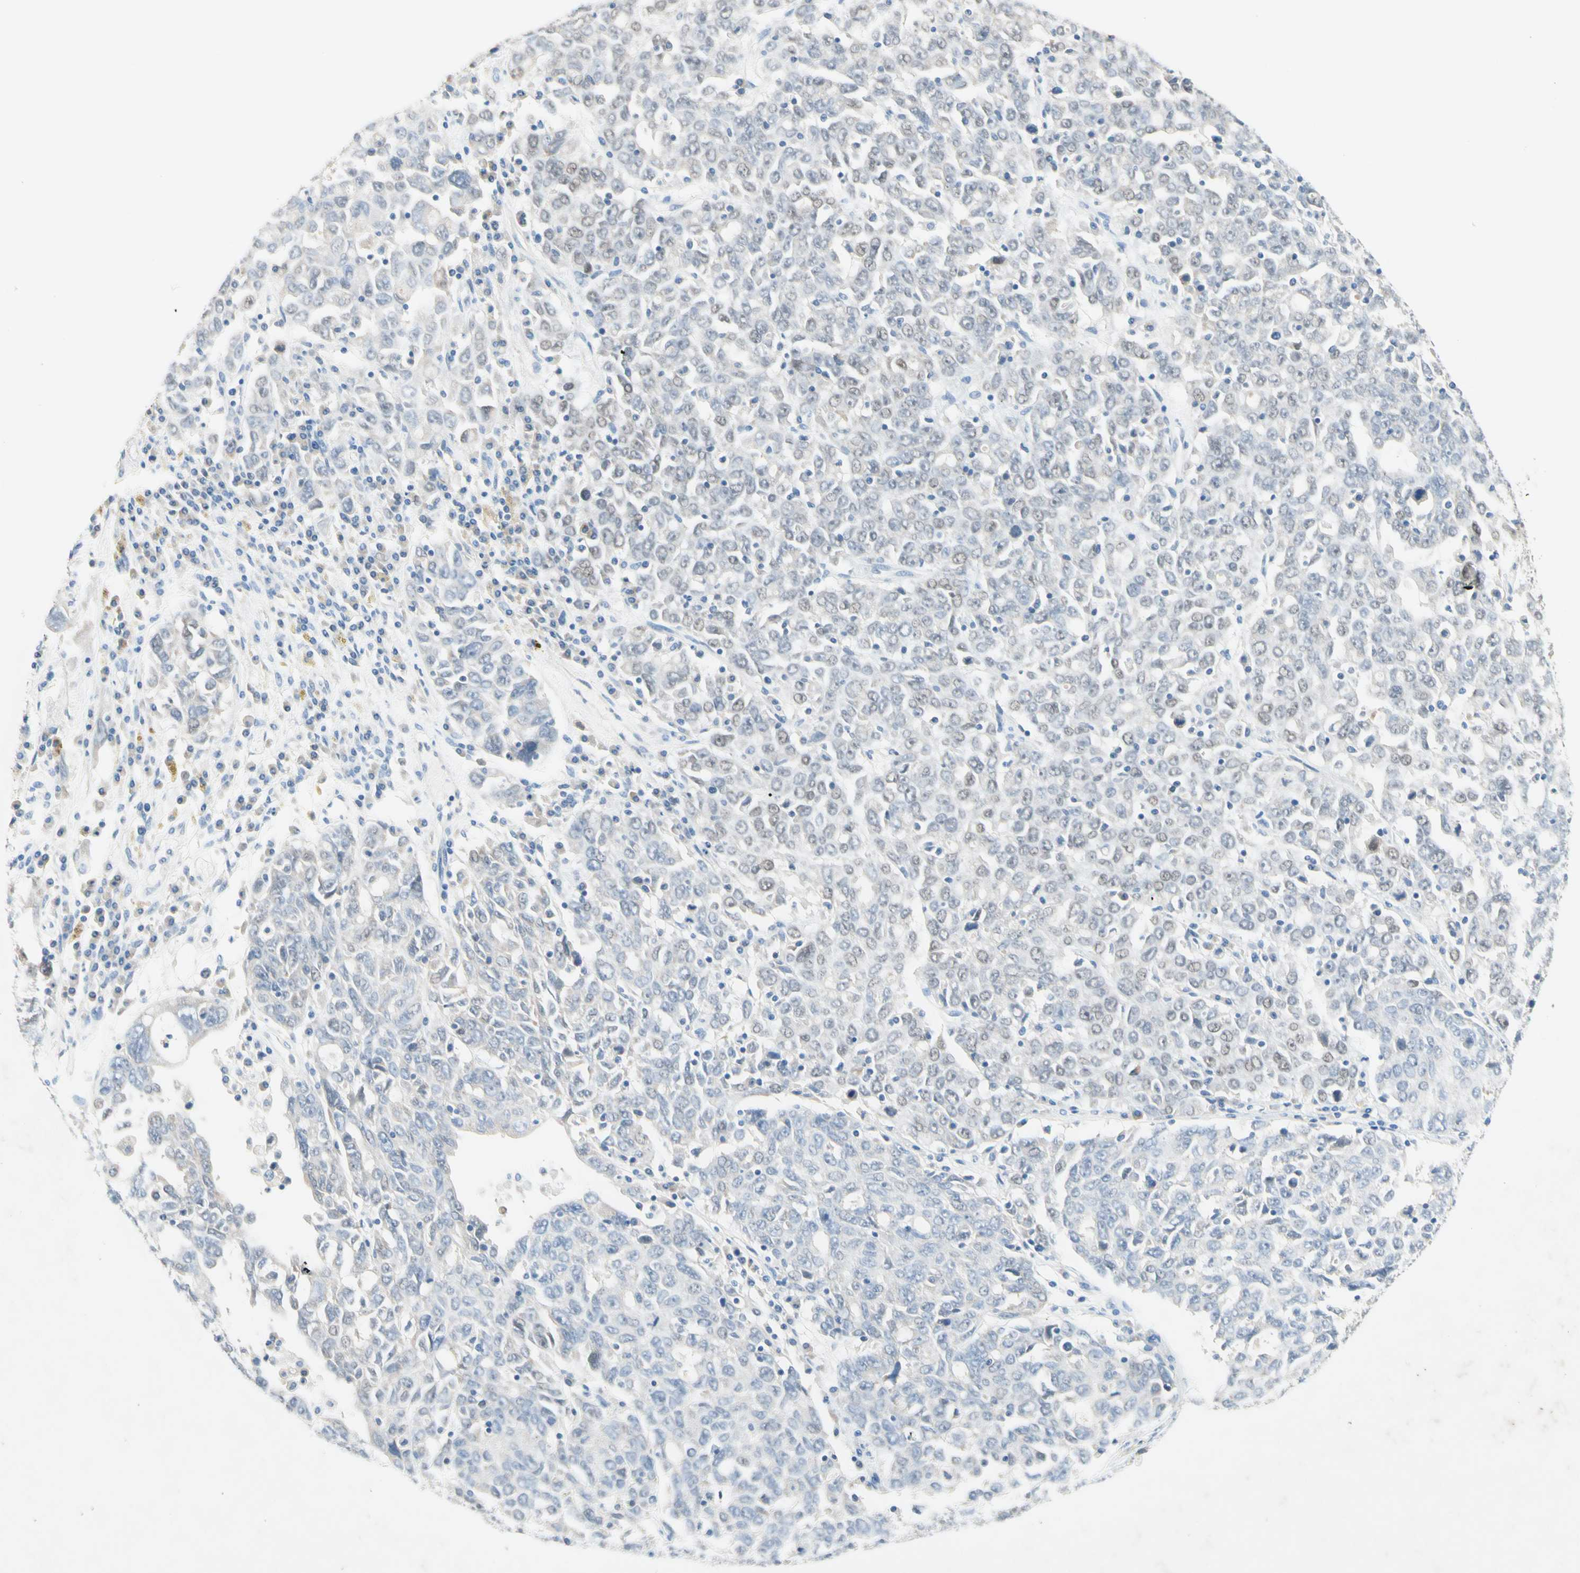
{"staining": {"intensity": "weak", "quantity": "25%-75%", "location": "cytoplasmic/membranous"}, "tissue": "ovarian cancer", "cell_type": "Tumor cells", "image_type": "cancer", "snomed": [{"axis": "morphology", "description": "Carcinoma, endometroid"}, {"axis": "topography", "description": "Ovary"}], "caption": "A histopathology image showing weak cytoplasmic/membranous staining in about 25%-75% of tumor cells in ovarian cancer (endometroid carcinoma), as visualized by brown immunohistochemical staining.", "gene": "MFF", "patient": {"sex": "female", "age": 62}}